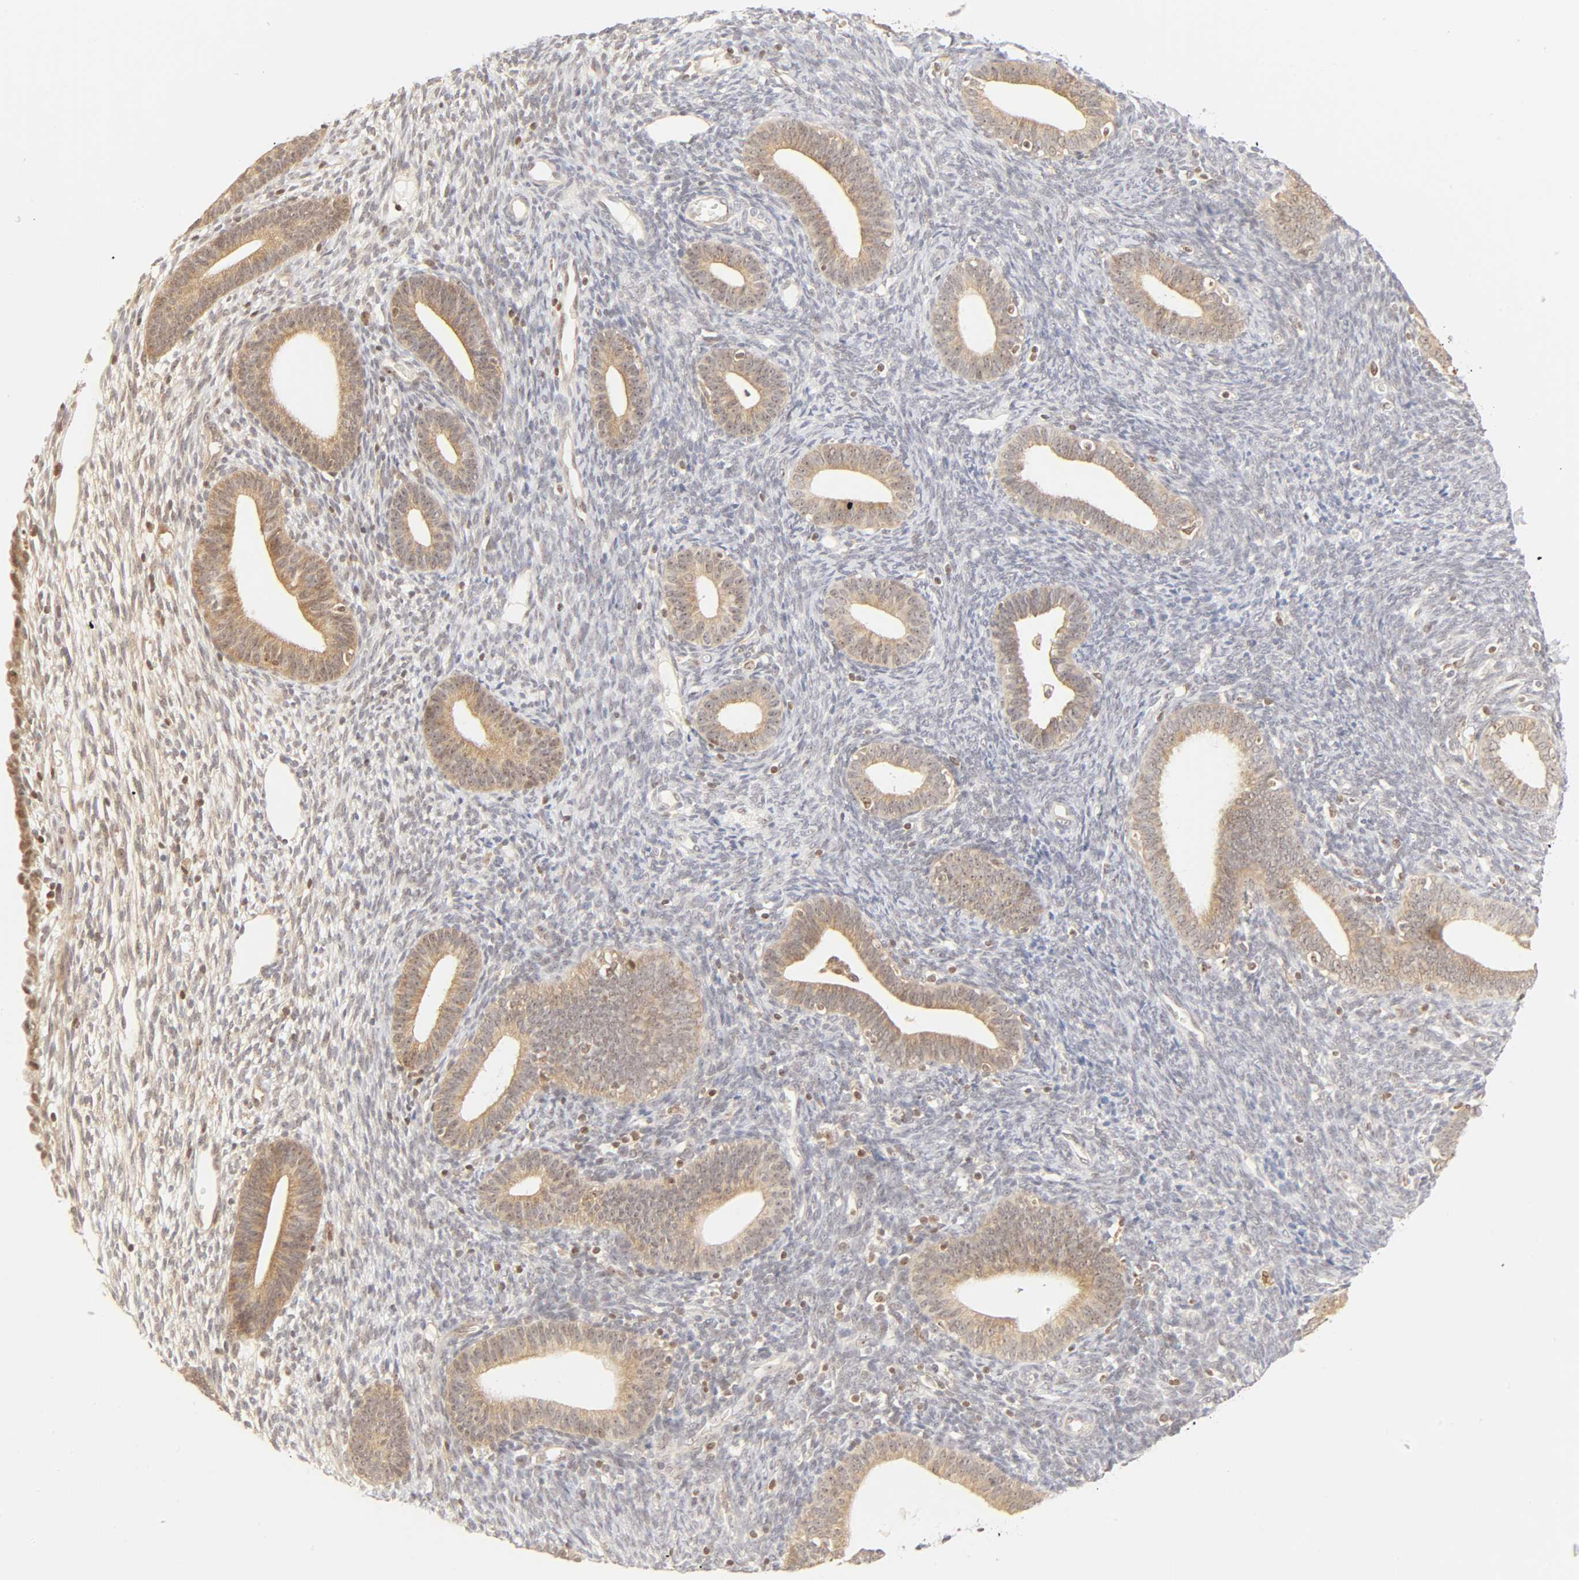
{"staining": {"intensity": "weak", "quantity": "<25%", "location": "cytoplasmic/membranous"}, "tissue": "endometrium", "cell_type": "Cells in endometrial stroma", "image_type": "normal", "snomed": [{"axis": "morphology", "description": "Normal tissue, NOS"}, {"axis": "topography", "description": "Endometrium"}], "caption": "An immunohistochemistry (IHC) photomicrograph of benign endometrium is shown. There is no staining in cells in endometrial stroma of endometrium. (Stains: DAB (3,3'-diaminobenzidine) IHC with hematoxylin counter stain, Microscopy: brightfield microscopy at high magnification).", "gene": "KIF2A", "patient": {"sex": "female", "age": 57}}